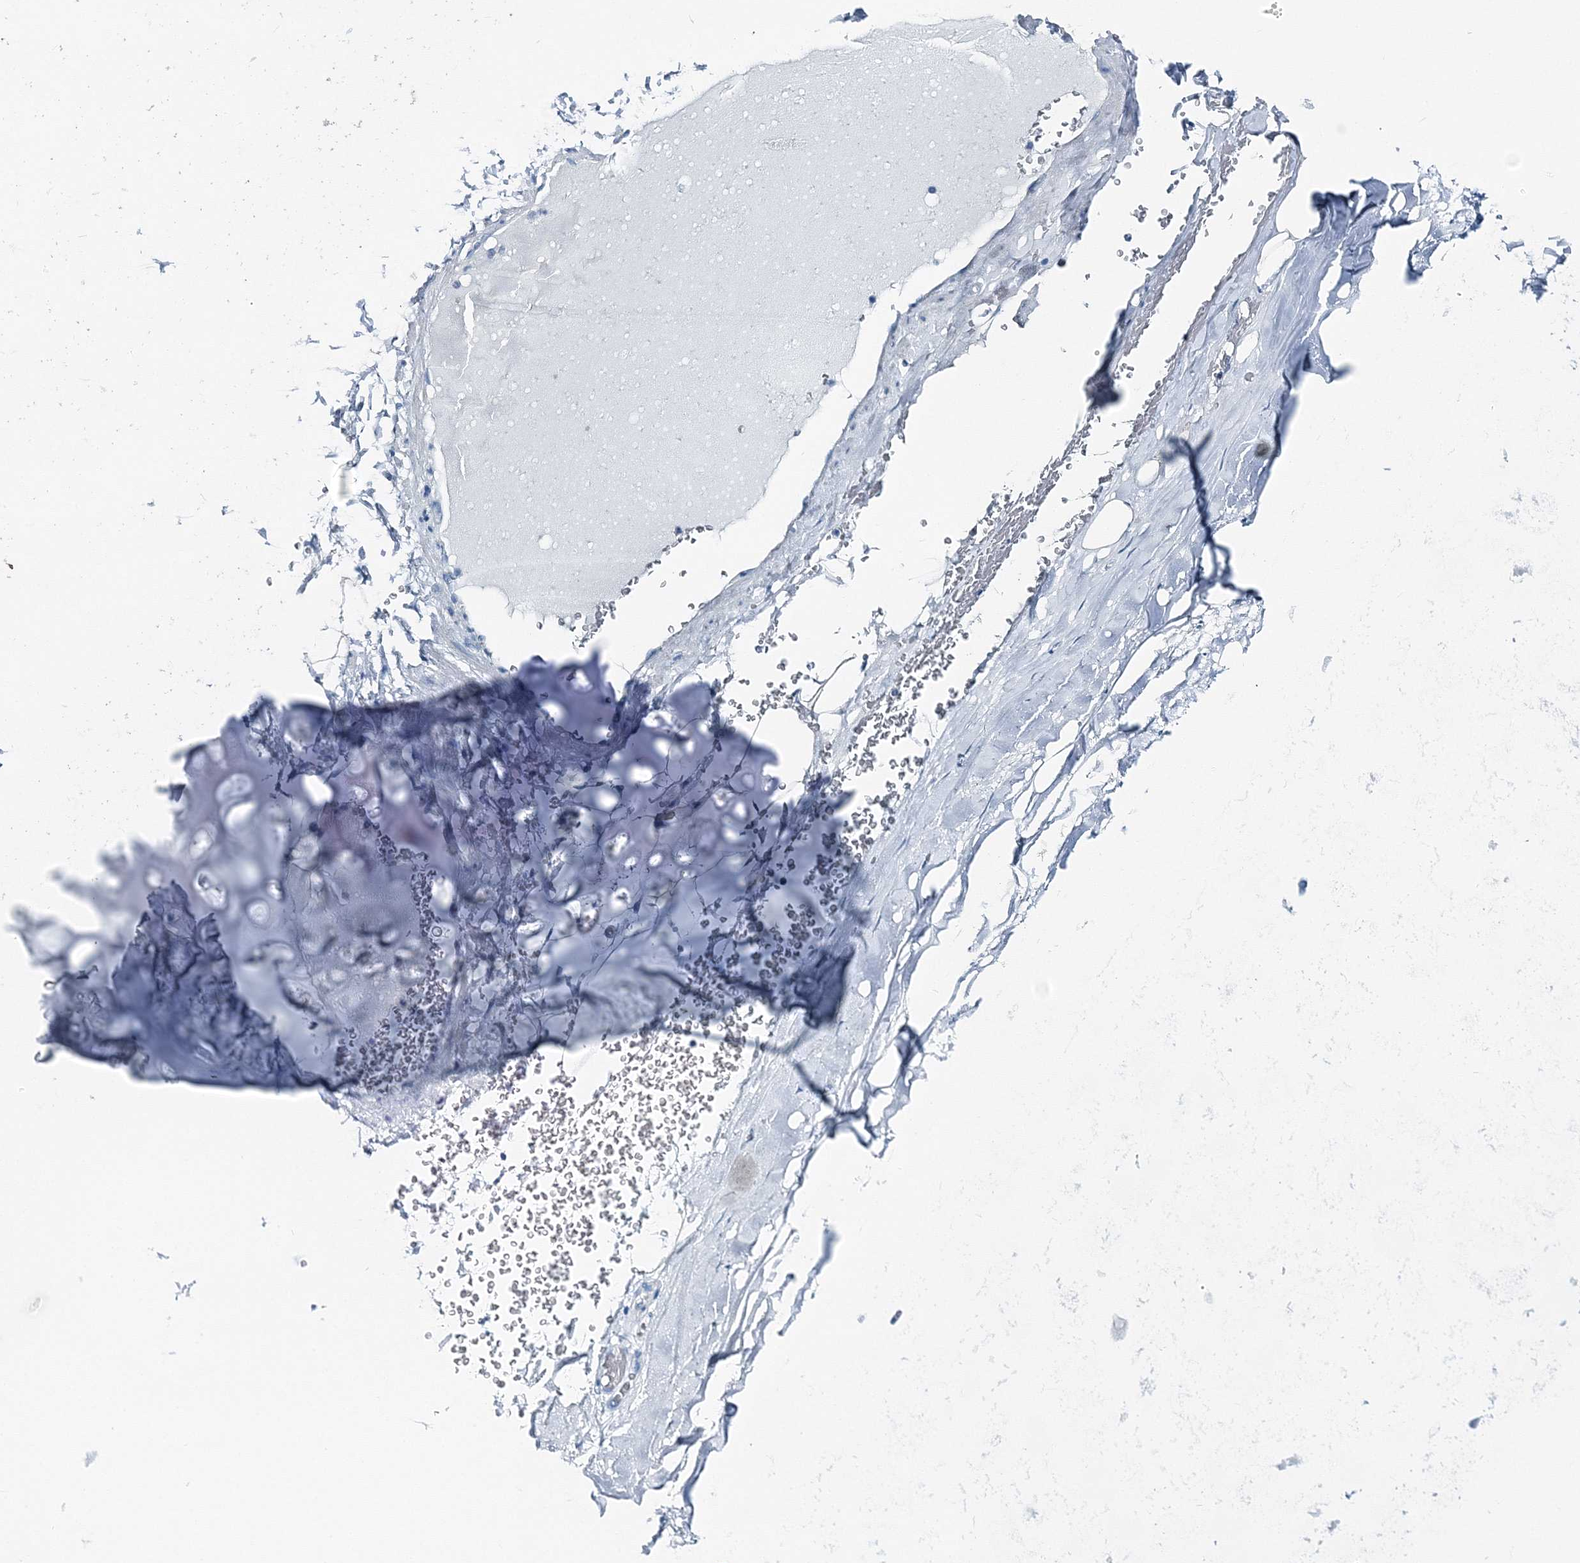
{"staining": {"intensity": "negative", "quantity": "none", "location": "none"}, "tissue": "adipose tissue", "cell_type": "Adipocytes", "image_type": "normal", "snomed": [{"axis": "morphology", "description": "Normal tissue, NOS"}, {"axis": "topography", "description": "Bronchus"}], "caption": "This is an immunohistochemistry image of normal adipose tissue. There is no staining in adipocytes.", "gene": "GABARAPL2", "patient": {"sex": "male", "age": 66}}